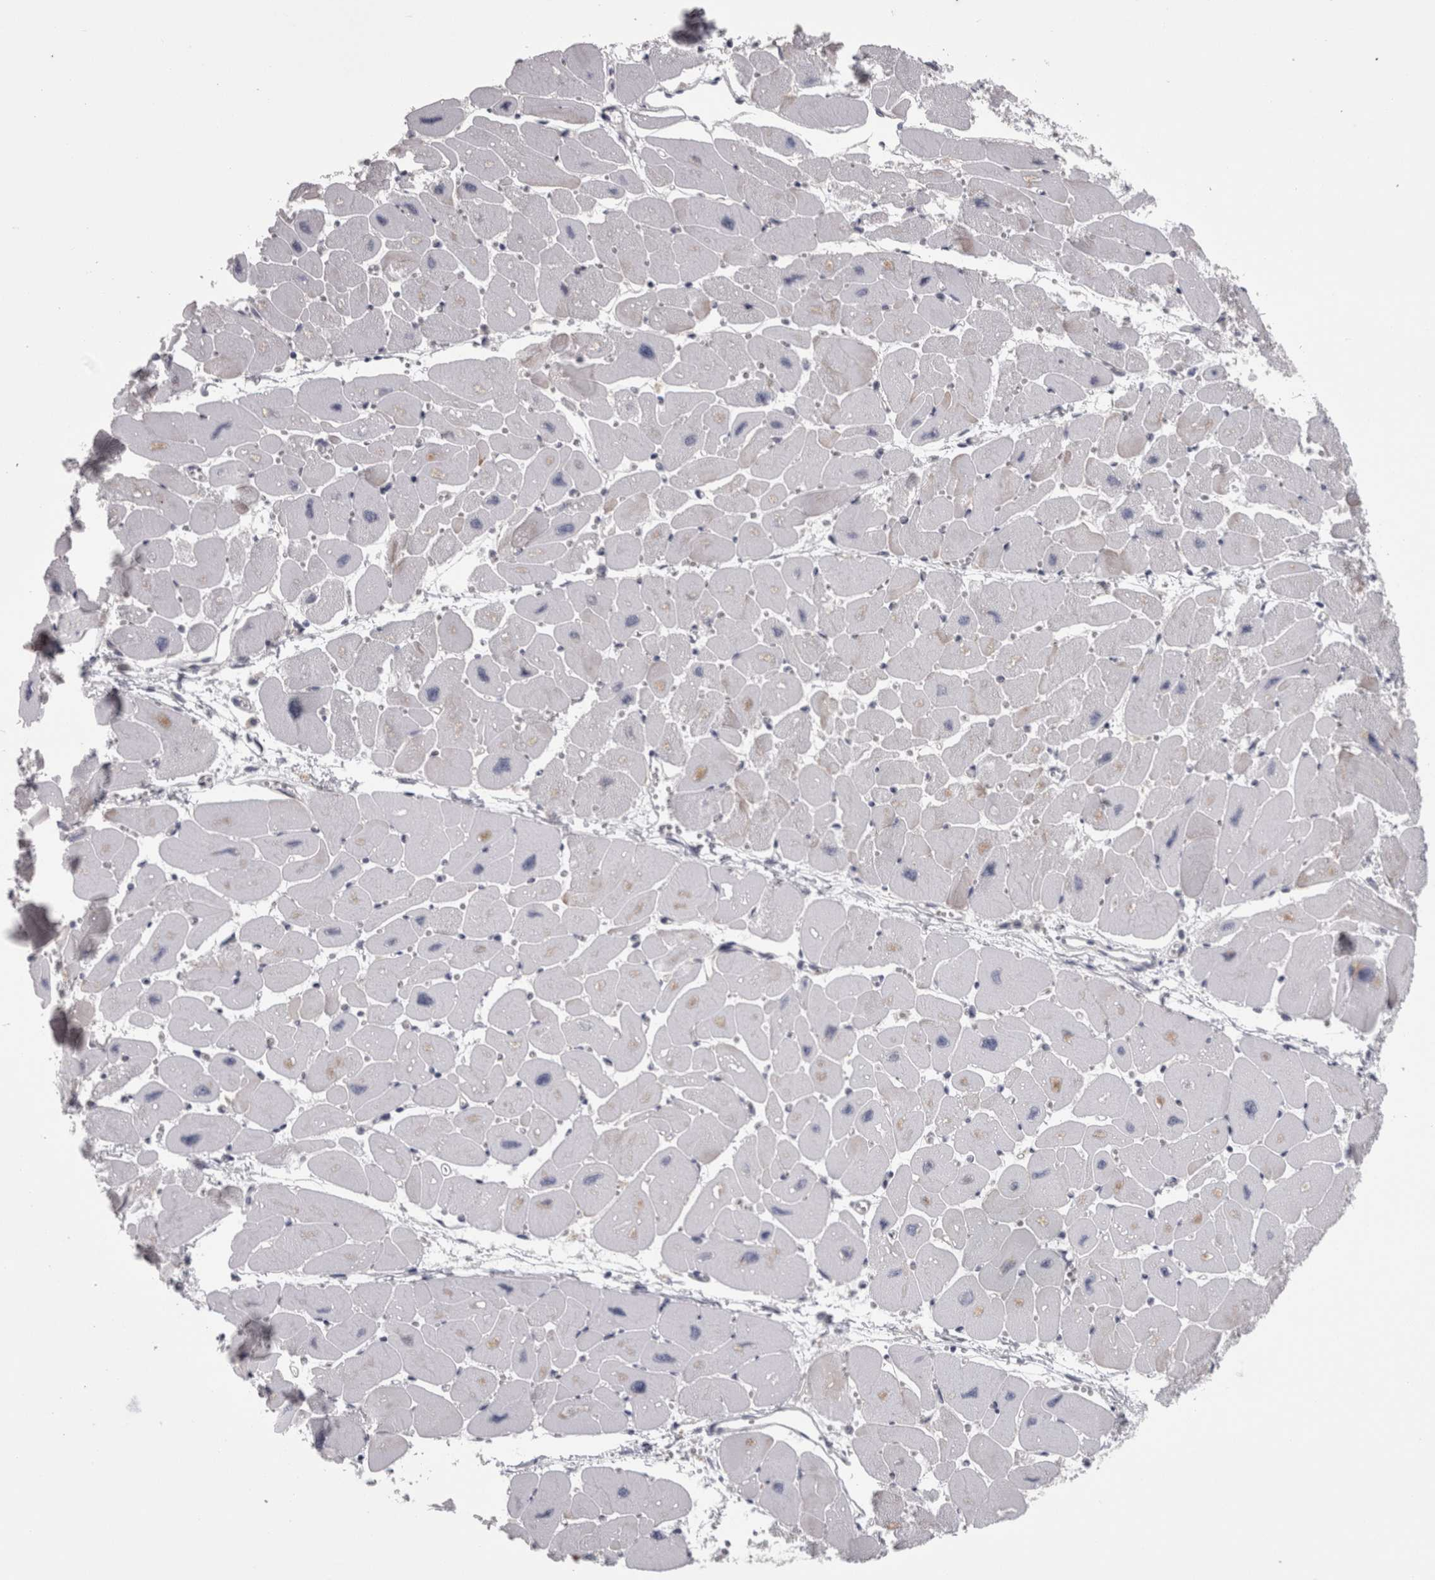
{"staining": {"intensity": "weak", "quantity": "<25%", "location": "cytoplasmic/membranous"}, "tissue": "heart muscle", "cell_type": "Cardiomyocytes", "image_type": "normal", "snomed": [{"axis": "morphology", "description": "Normal tissue, NOS"}, {"axis": "topography", "description": "Heart"}], "caption": "Cardiomyocytes show no significant protein expression in unremarkable heart muscle.", "gene": "LYZL6", "patient": {"sex": "female", "age": 54}}